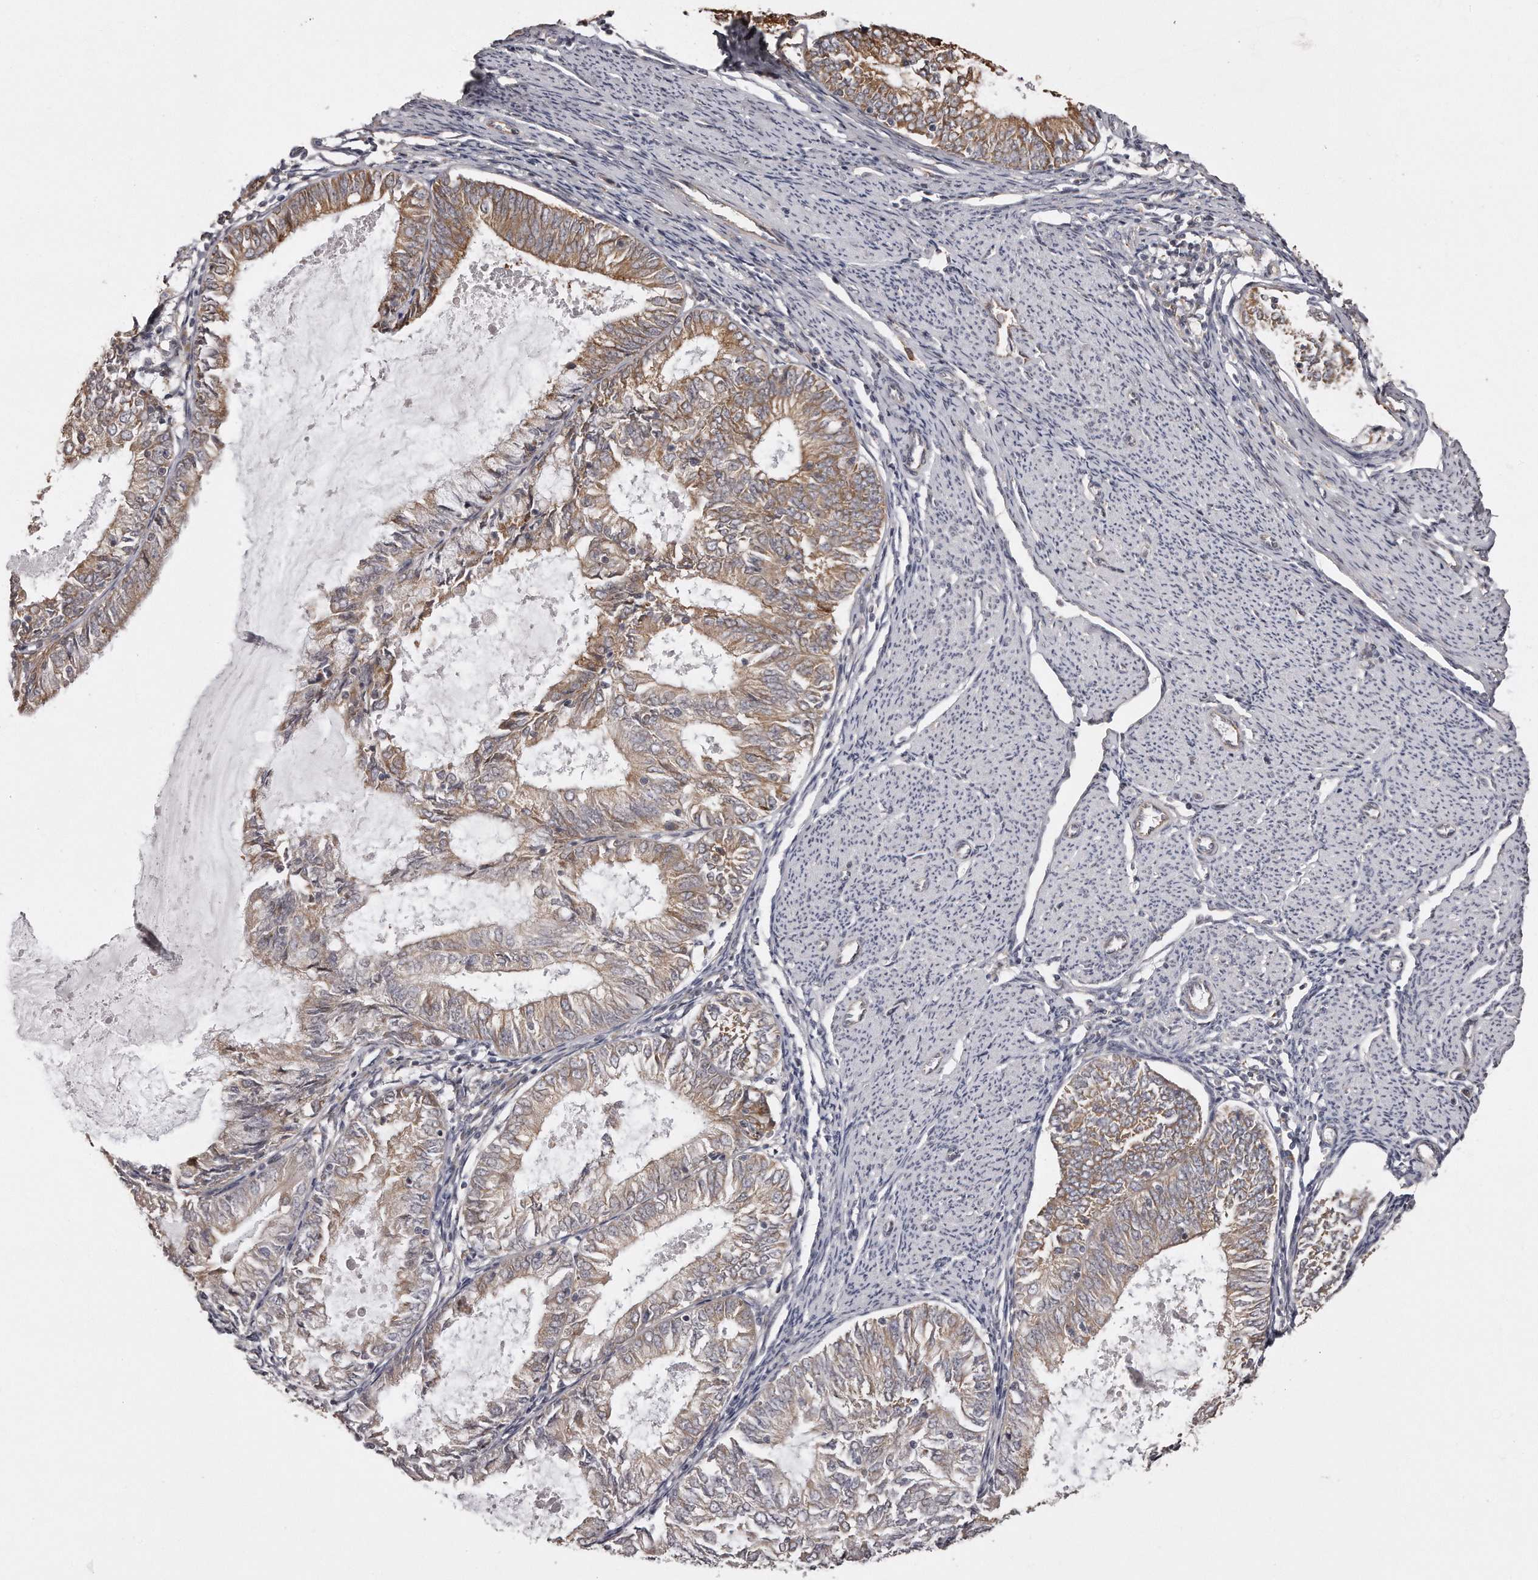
{"staining": {"intensity": "moderate", "quantity": ">75%", "location": "cytoplasmic/membranous"}, "tissue": "endometrial cancer", "cell_type": "Tumor cells", "image_type": "cancer", "snomed": [{"axis": "morphology", "description": "Adenocarcinoma, NOS"}, {"axis": "topography", "description": "Endometrium"}], "caption": "Tumor cells display medium levels of moderate cytoplasmic/membranous expression in approximately >75% of cells in endometrial adenocarcinoma.", "gene": "TRAPPC14", "patient": {"sex": "female", "age": 57}}